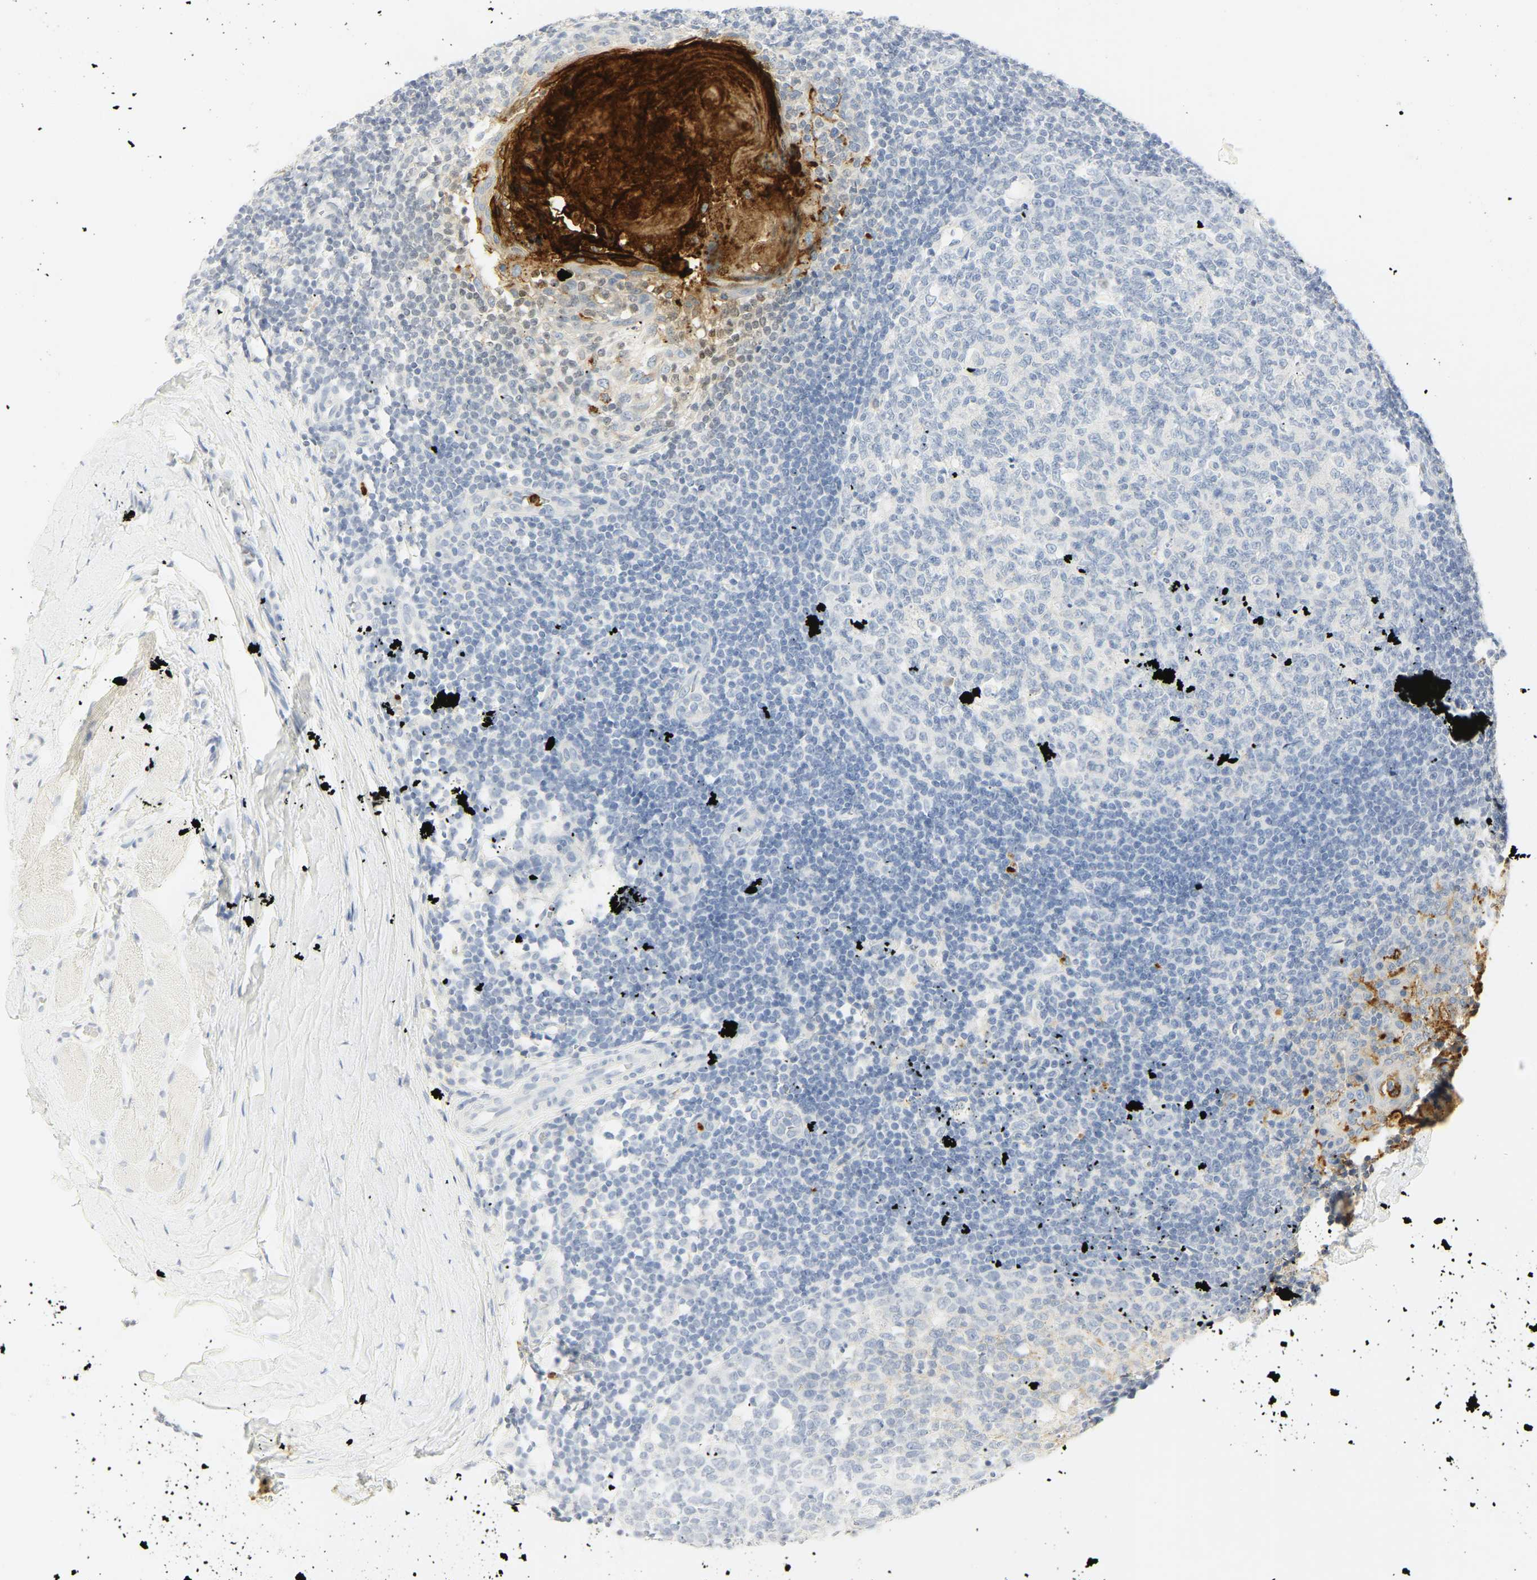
{"staining": {"intensity": "negative", "quantity": "none", "location": "none"}, "tissue": "tonsil", "cell_type": "Germinal center cells", "image_type": "normal", "snomed": [{"axis": "morphology", "description": "Normal tissue, NOS"}, {"axis": "topography", "description": "Tonsil"}], "caption": "A photomicrograph of tonsil stained for a protein shows no brown staining in germinal center cells.", "gene": "CEACAM5", "patient": {"sex": "female", "age": 19}}